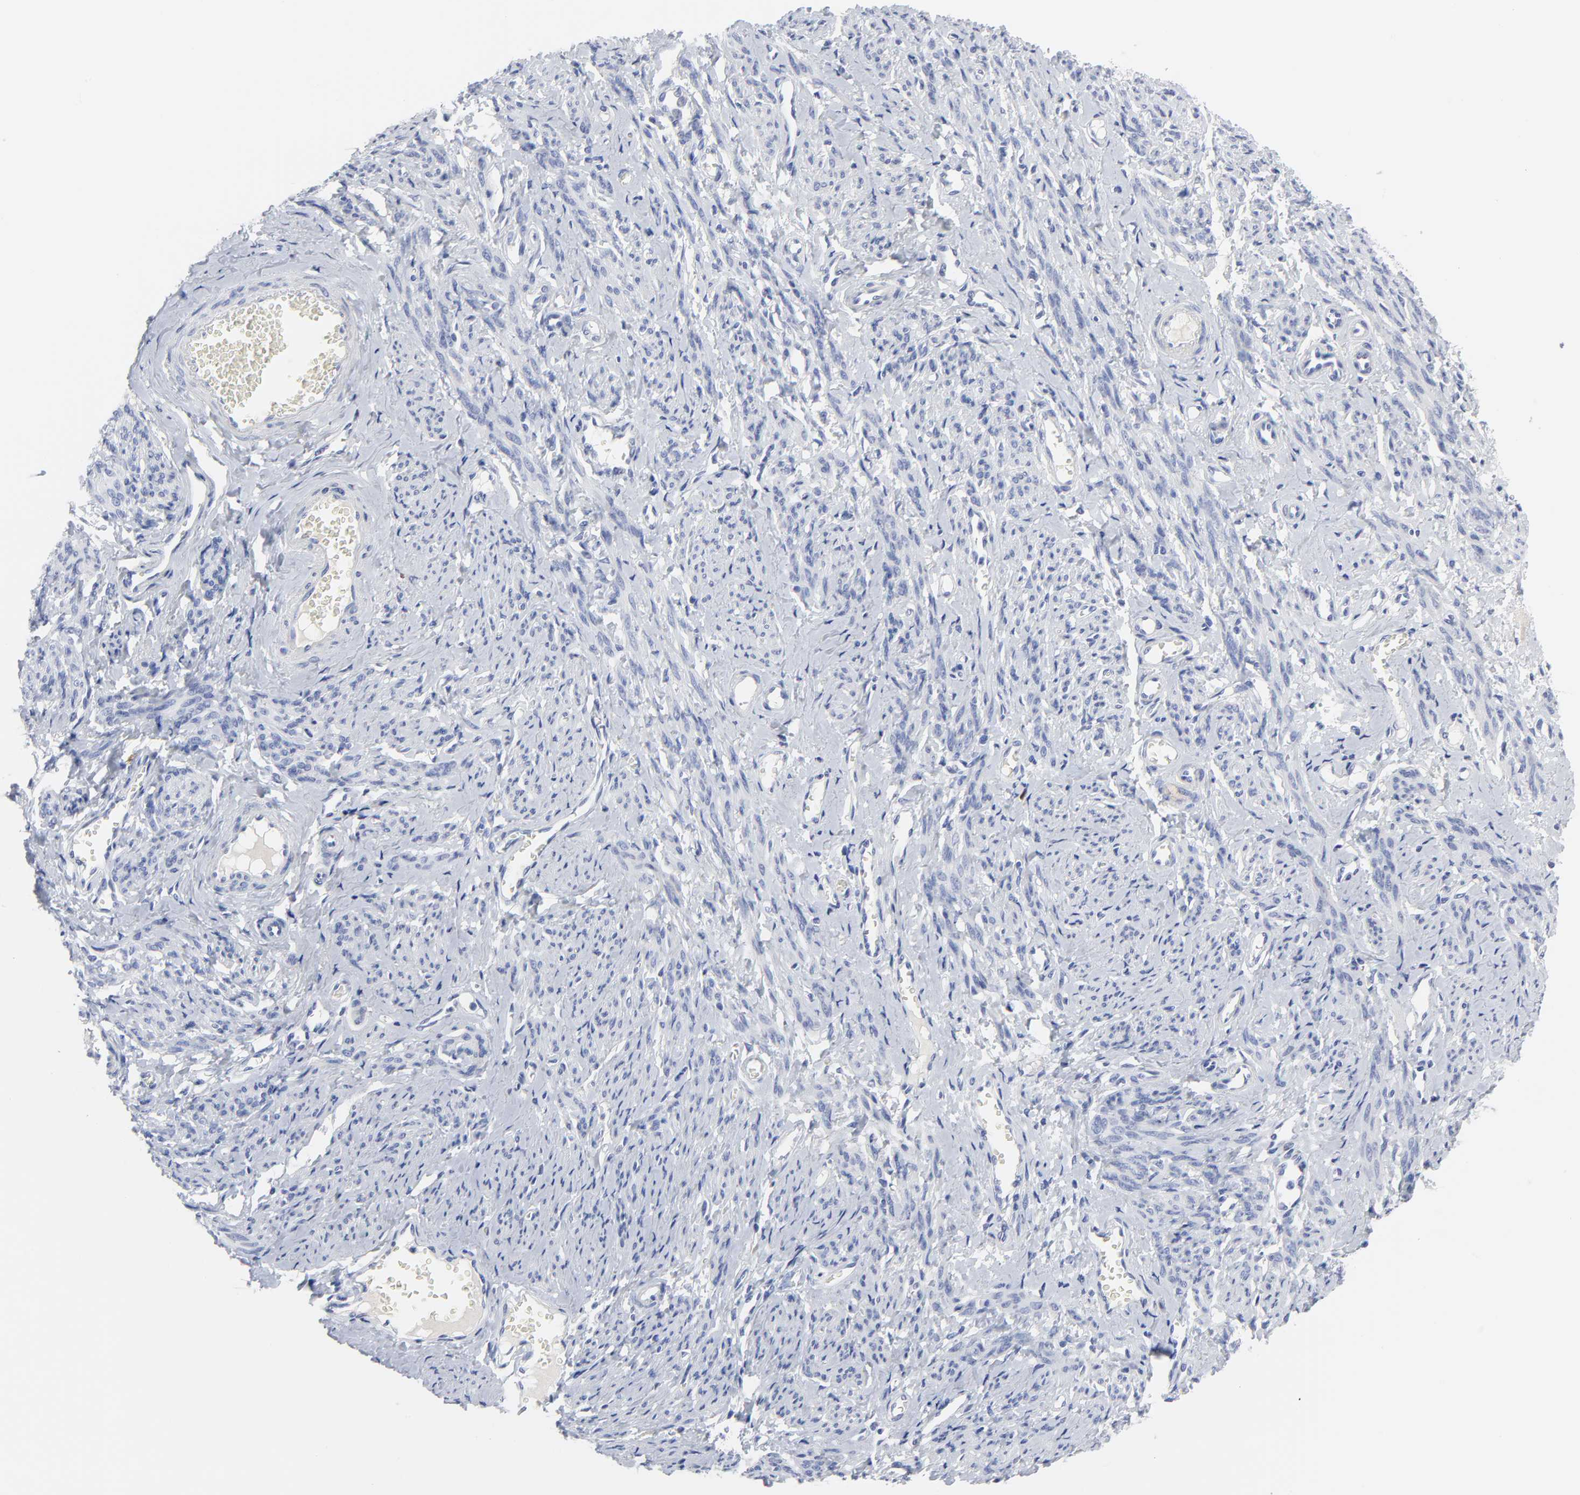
{"staining": {"intensity": "negative", "quantity": "none", "location": "none"}, "tissue": "smooth muscle", "cell_type": "Smooth muscle cells", "image_type": "normal", "snomed": [{"axis": "morphology", "description": "Normal tissue, NOS"}, {"axis": "topography", "description": "Cervix"}, {"axis": "topography", "description": "Endometrium"}], "caption": "Immunohistochemical staining of benign human smooth muscle exhibits no significant staining in smooth muscle cells.", "gene": "CDK1", "patient": {"sex": "female", "age": 65}}